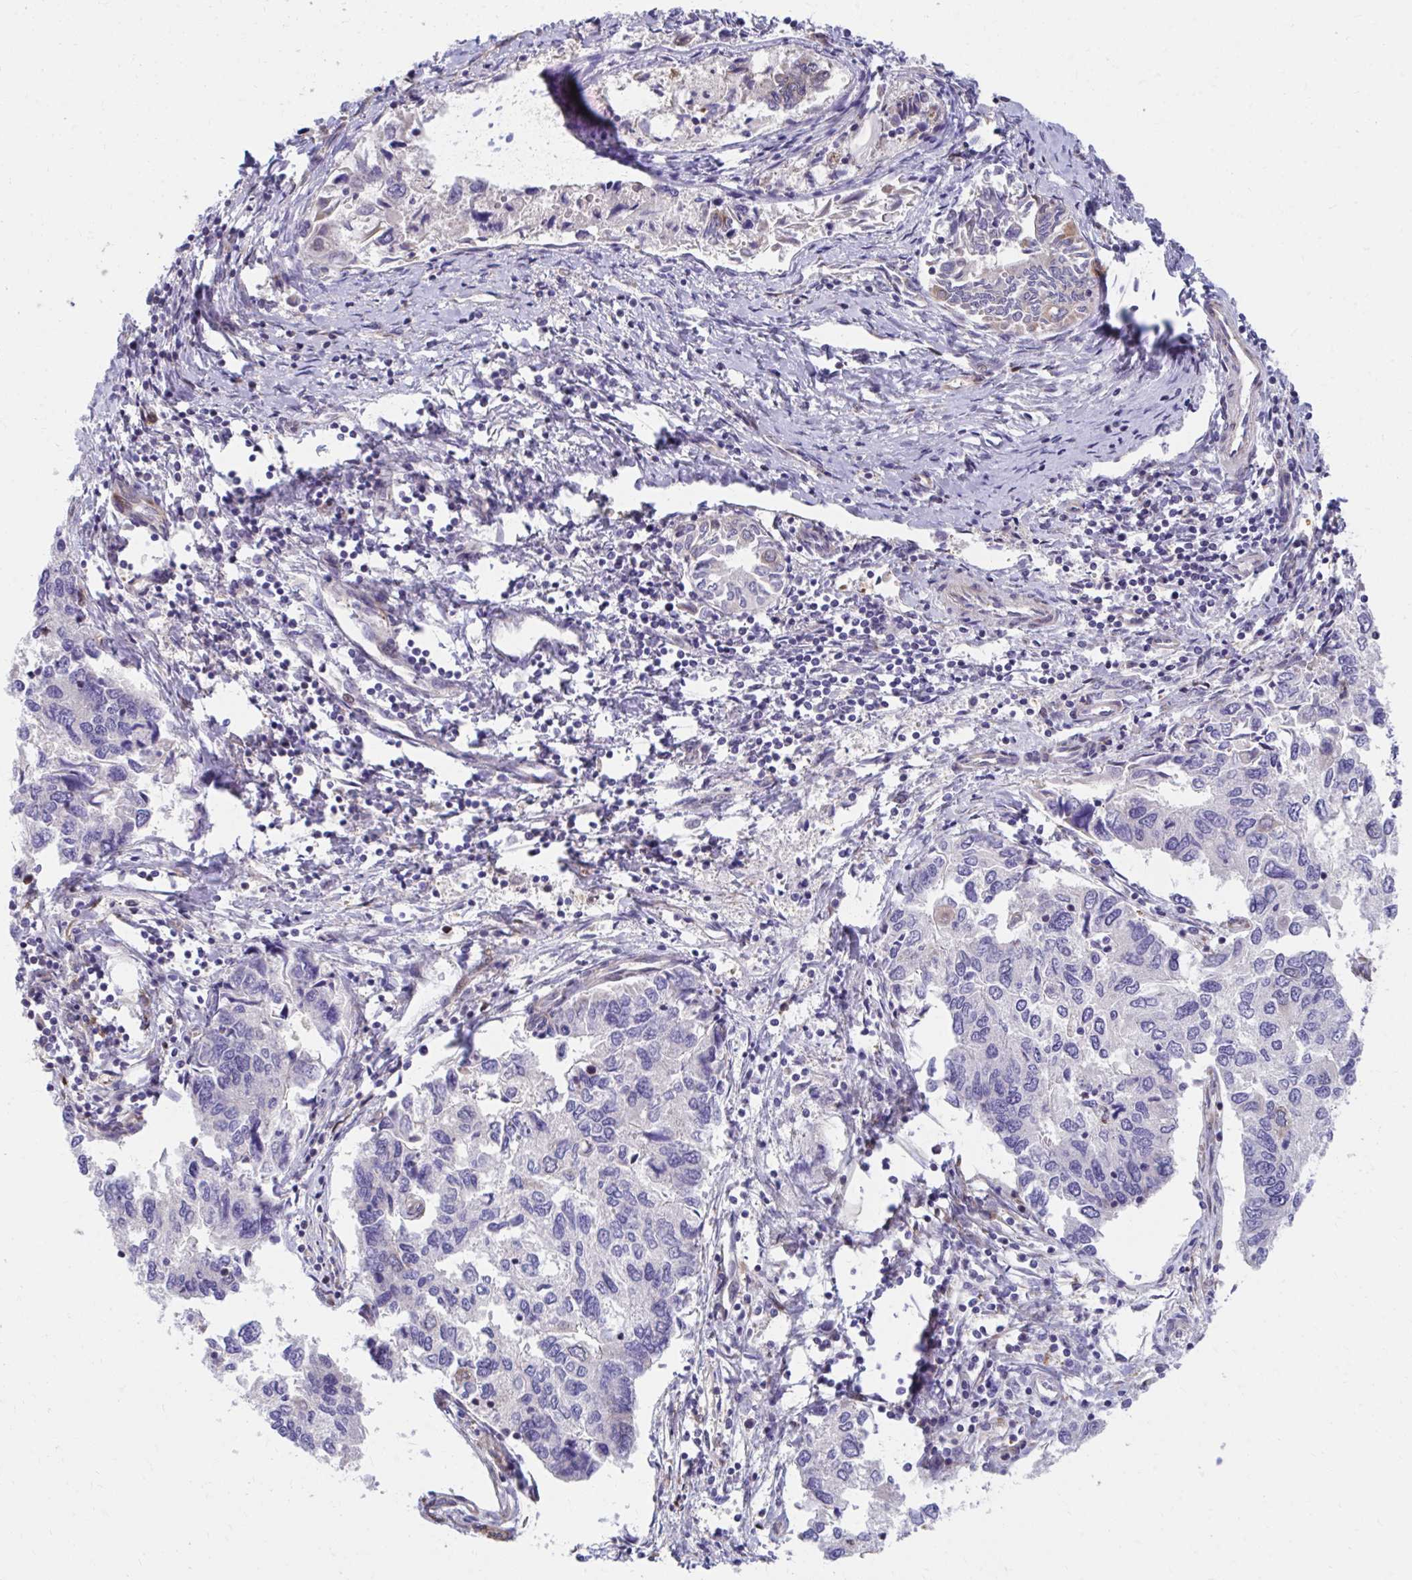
{"staining": {"intensity": "moderate", "quantity": "25%-75%", "location": "cytoplasmic/membranous"}, "tissue": "endometrial cancer", "cell_type": "Tumor cells", "image_type": "cancer", "snomed": [{"axis": "morphology", "description": "Carcinoma, NOS"}, {"axis": "topography", "description": "Uterus"}], "caption": "Protein analysis of endometrial carcinoma tissue demonstrates moderate cytoplasmic/membranous staining in approximately 25%-75% of tumor cells. The staining is performed using DAB (3,3'-diaminobenzidine) brown chromogen to label protein expression. The nuclei are counter-stained blue using hematoxylin.", "gene": "ZNF778", "patient": {"sex": "female", "age": 76}}